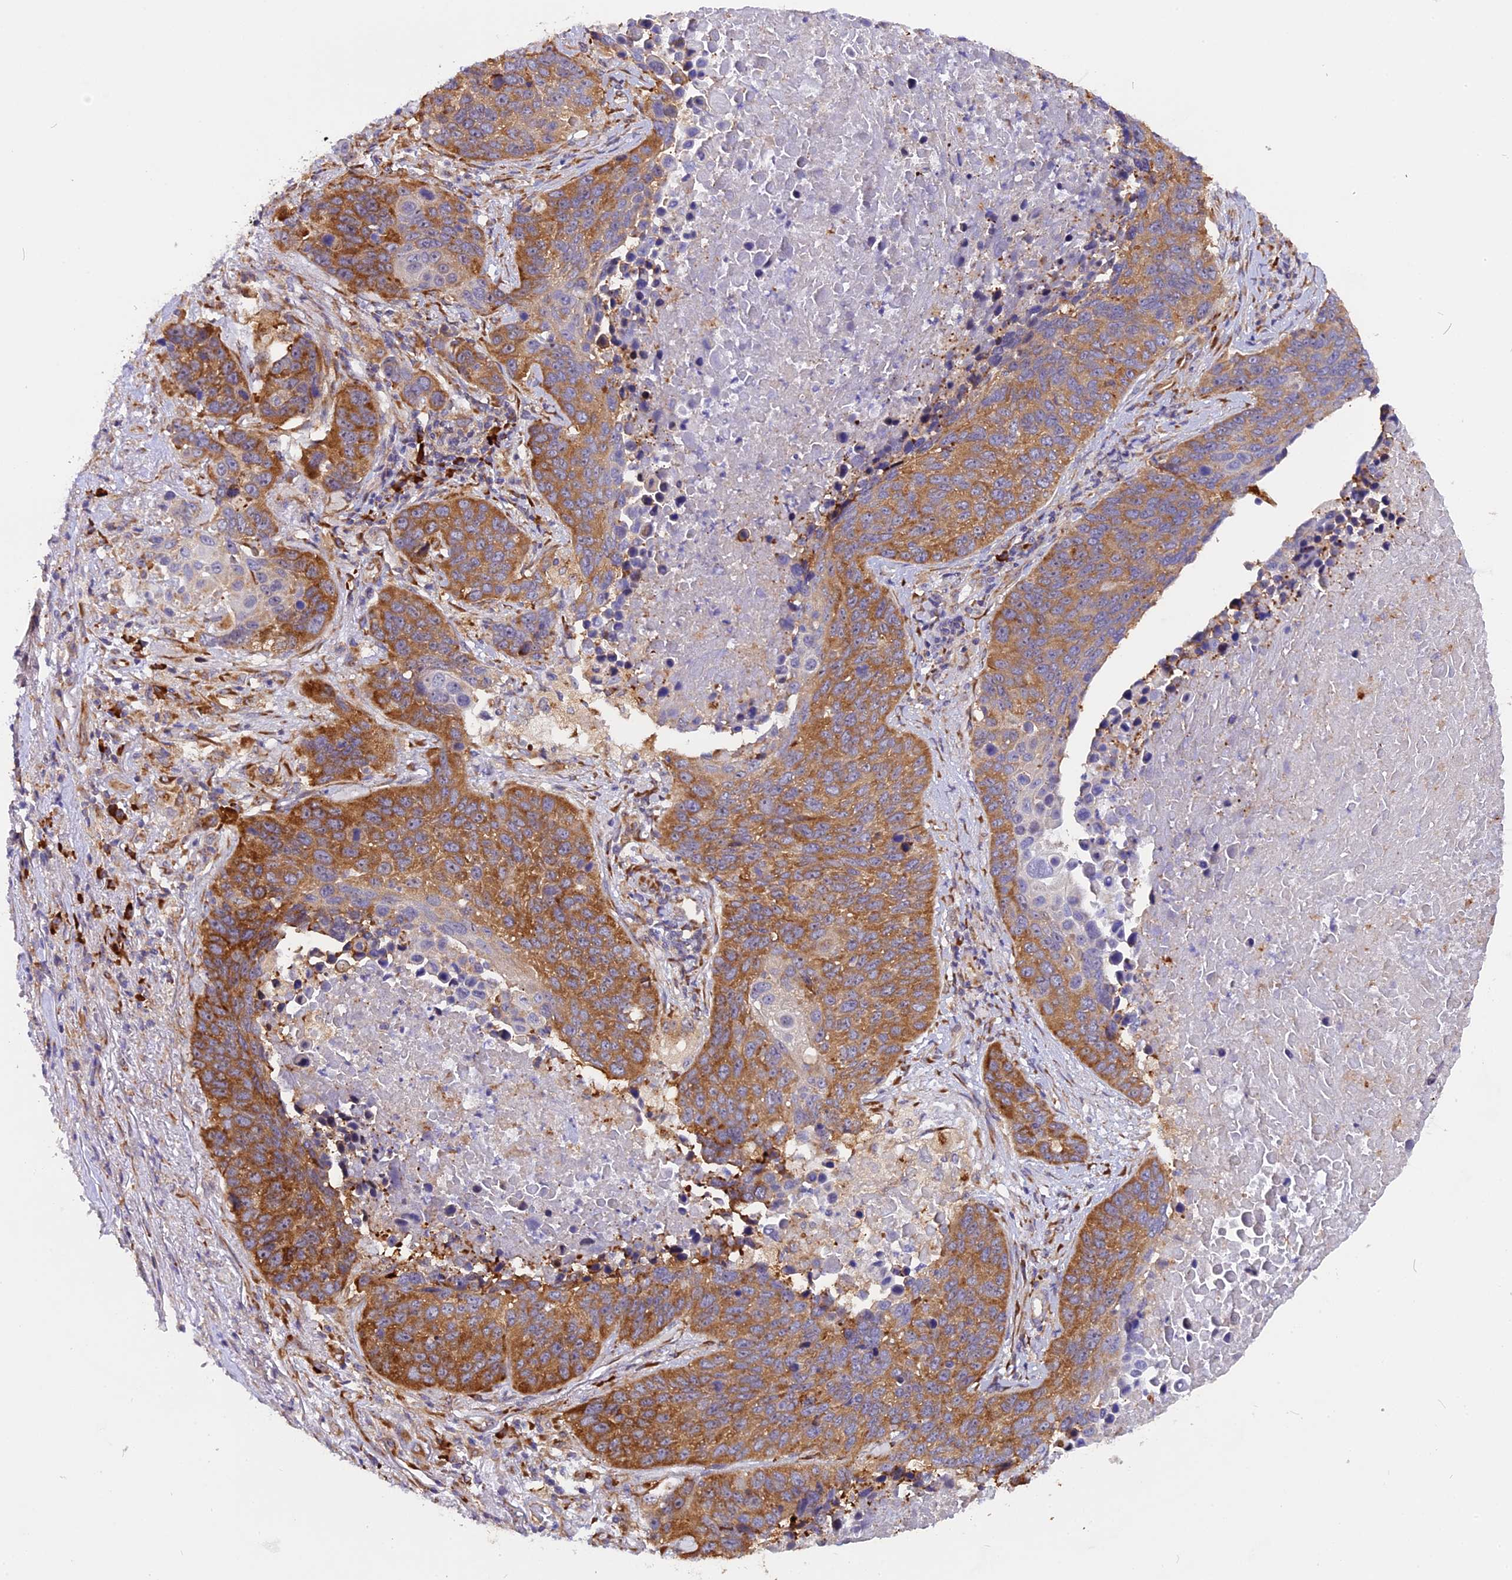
{"staining": {"intensity": "moderate", "quantity": ">75%", "location": "cytoplasmic/membranous"}, "tissue": "lung cancer", "cell_type": "Tumor cells", "image_type": "cancer", "snomed": [{"axis": "morphology", "description": "Normal tissue, NOS"}, {"axis": "morphology", "description": "Squamous cell carcinoma, NOS"}, {"axis": "topography", "description": "Lymph node"}, {"axis": "topography", "description": "Lung"}], "caption": "This photomicrograph shows IHC staining of human lung cancer, with medium moderate cytoplasmic/membranous staining in approximately >75% of tumor cells.", "gene": "GNPTAB", "patient": {"sex": "male", "age": 66}}